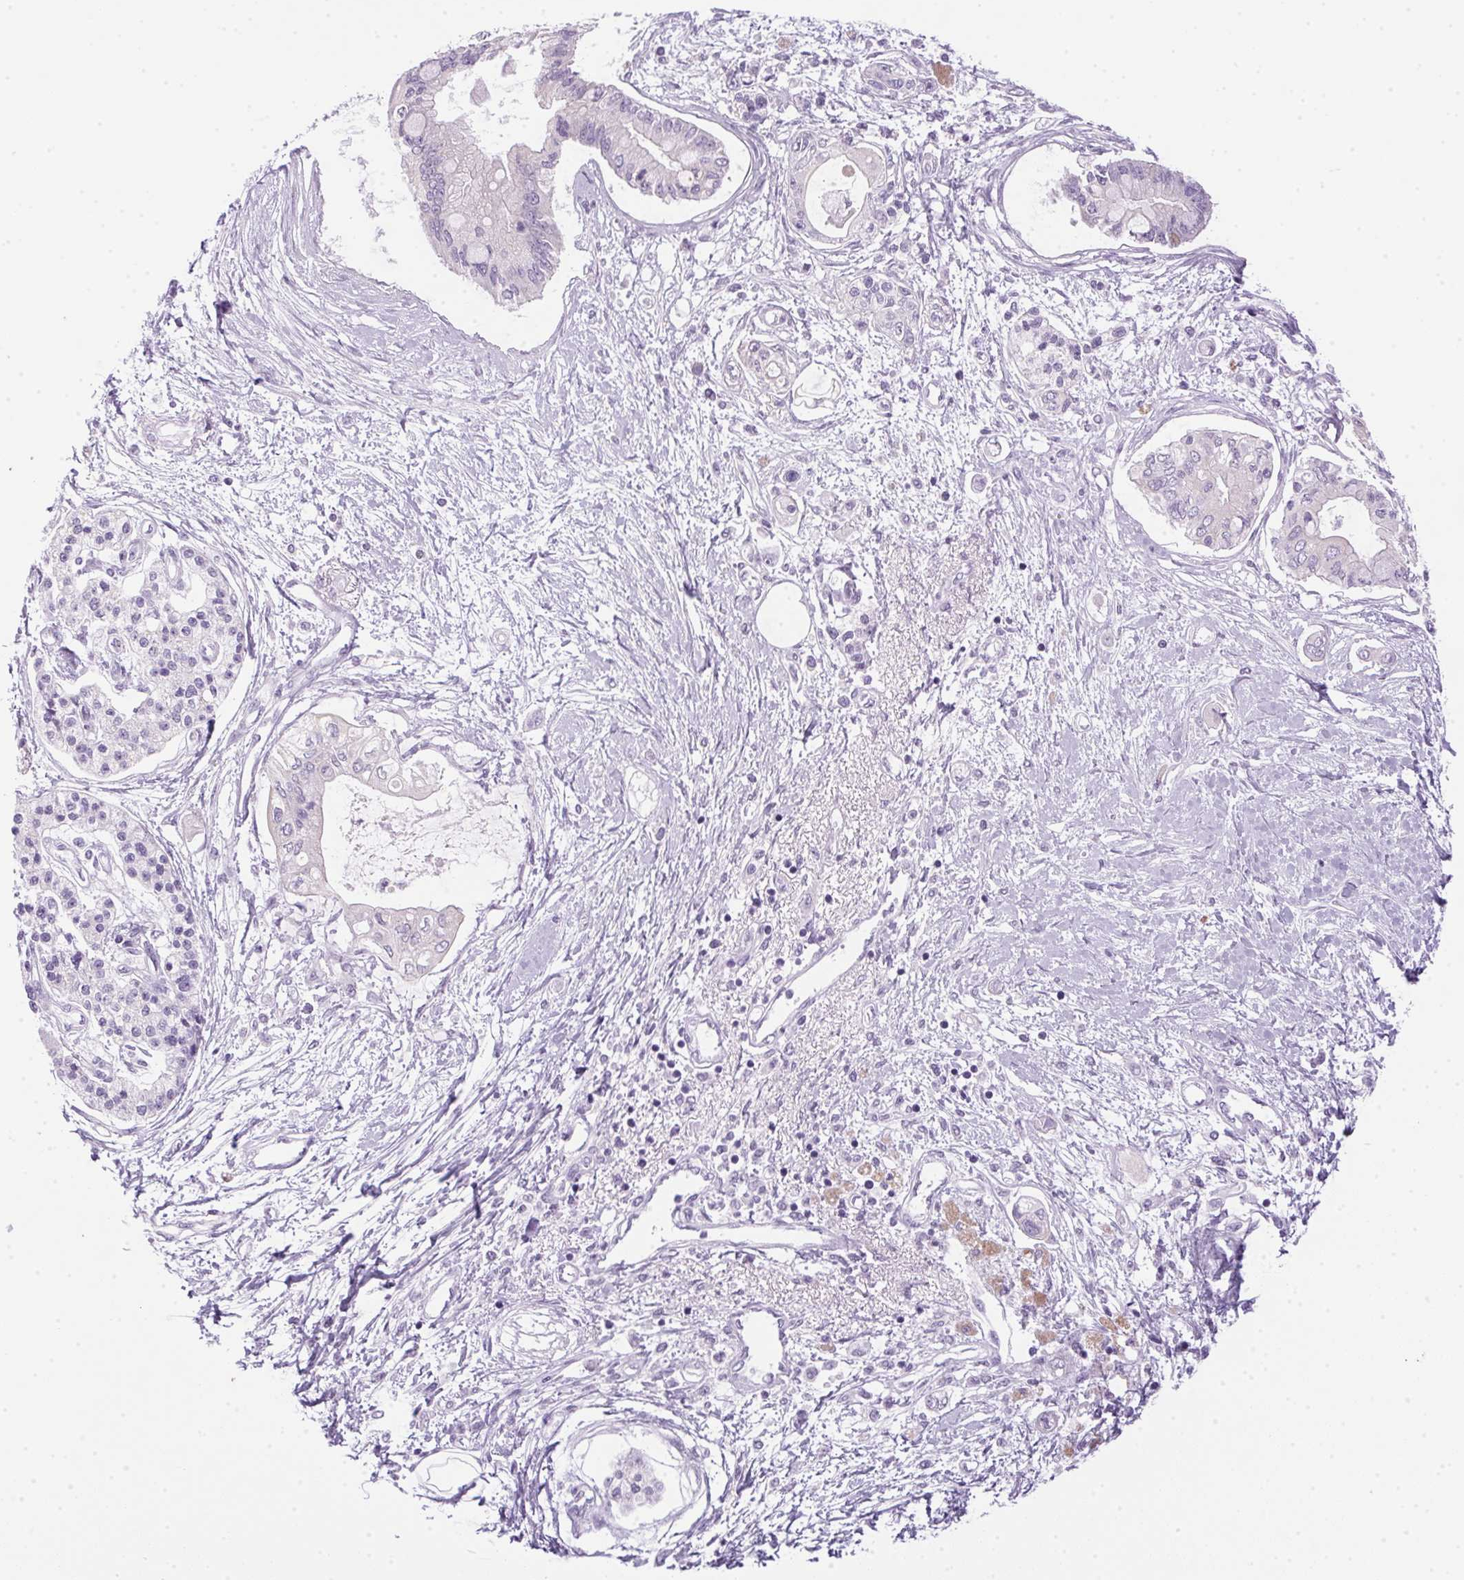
{"staining": {"intensity": "negative", "quantity": "none", "location": "none"}, "tissue": "pancreatic cancer", "cell_type": "Tumor cells", "image_type": "cancer", "snomed": [{"axis": "morphology", "description": "Adenocarcinoma, NOS"}, {"axis": "topography", "description": "Pancreas"}], "caption": "Immunohistochemical staining of human adenocarcinoma (pancreatic) reveals no significant staining in tumor cells.", "gene": "POPDC2", "patient": {"sex": "female", "age": 77}}